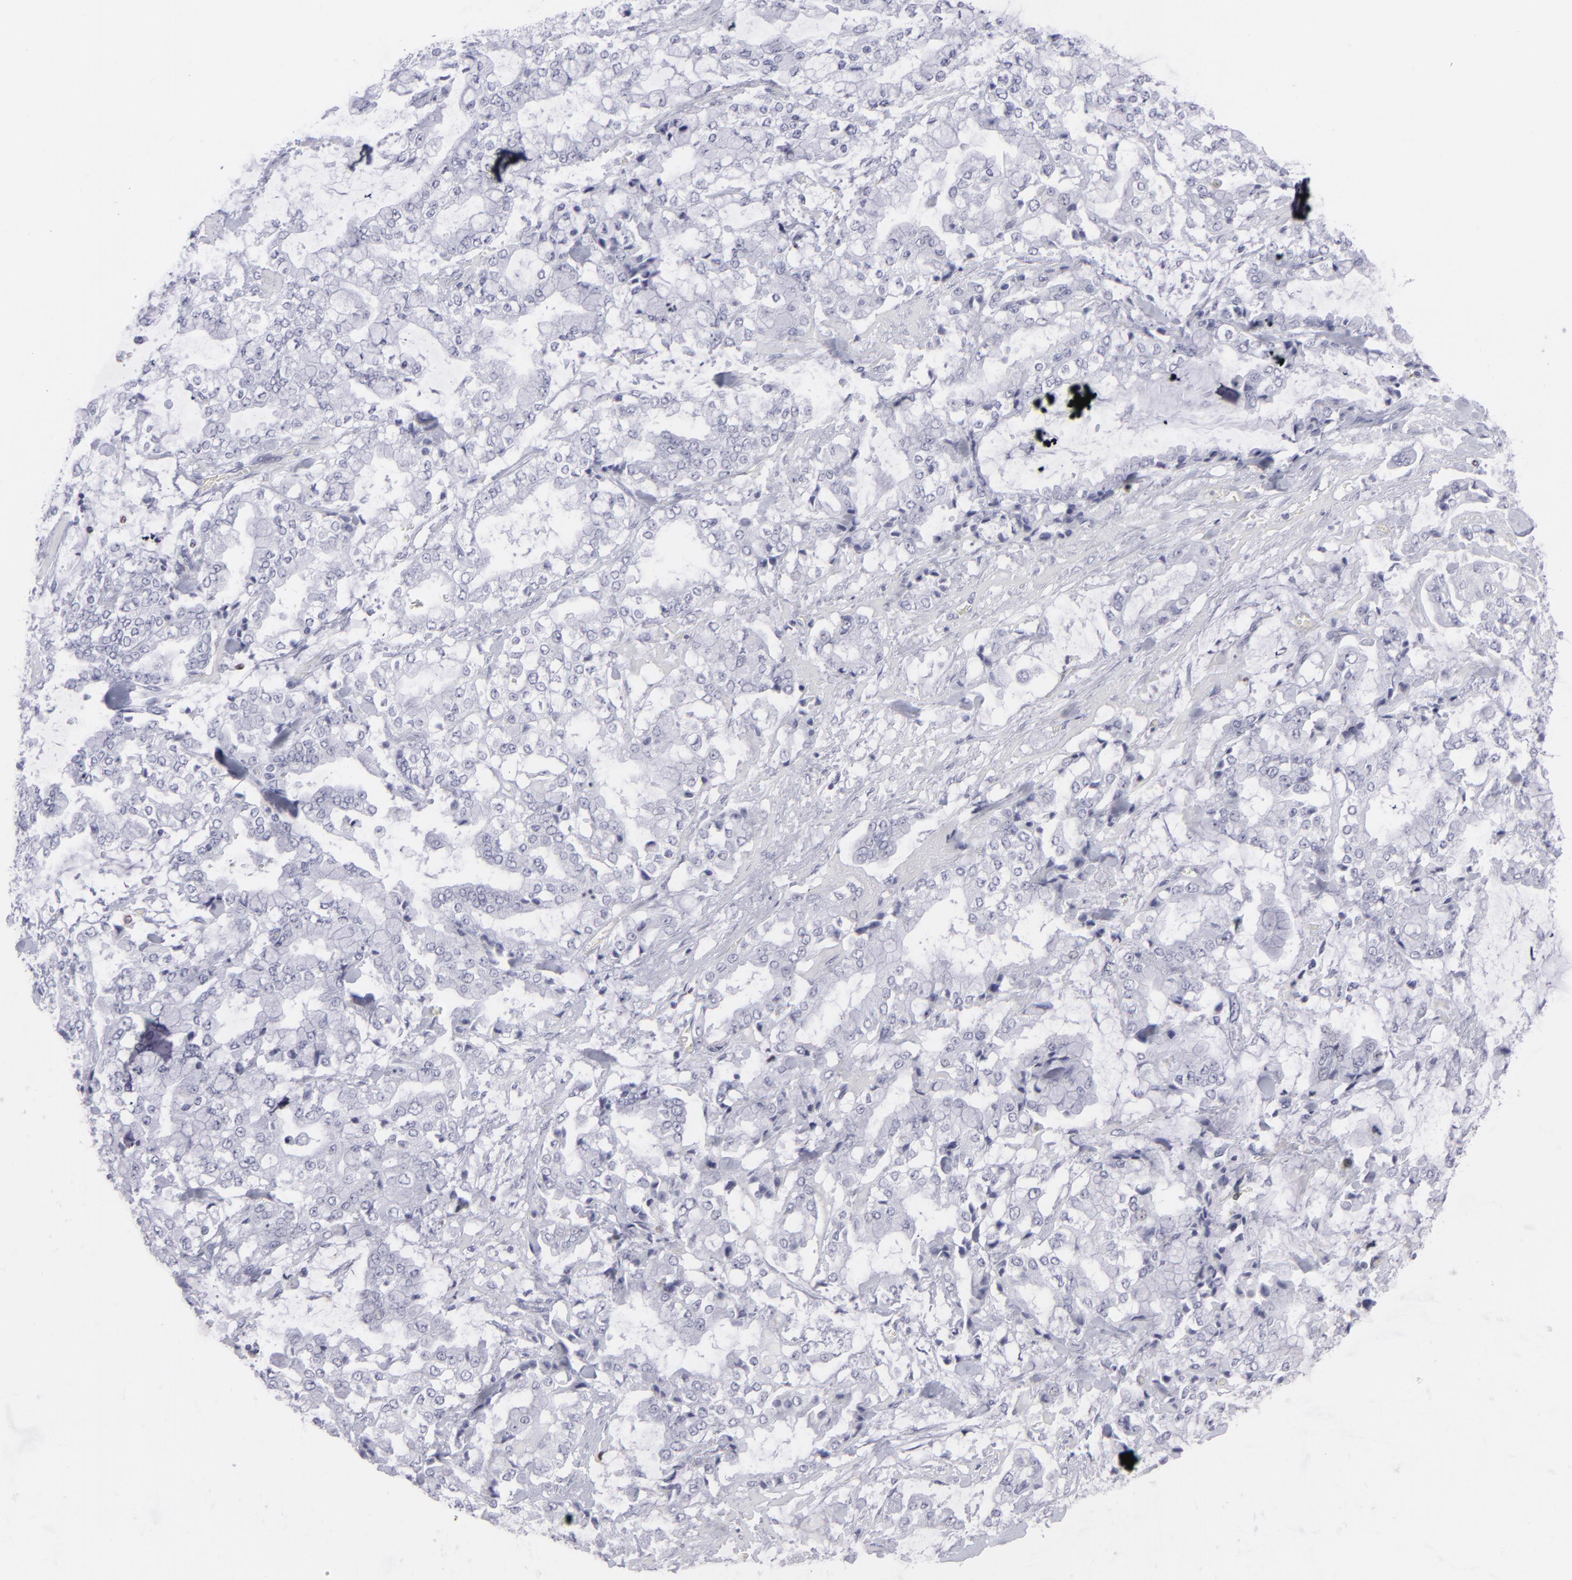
{"staining": {"intensity": "negative", "quantity": "none", "location": "none"}, "tissue": "stomach cancer", "cell_type": "Tumor cells", "image_type": "cancer", "snomed": [{"axis": "morphology", "description": "Normal tissue, NOS"}, {"axis": "morphology", "description": "Adenocarcinoma, NOS"}, {"axis": "topography", "description": "Stomach, upper"}, {"axis": "topography", "description": "Stomach"}], "caption": "An image of stomach cancer (adenocarcinoma) stained for a protein exhibits no brown staining in tumor cells.", "gene": "CD7", "patient": {"sex": "male", "age": 76}}